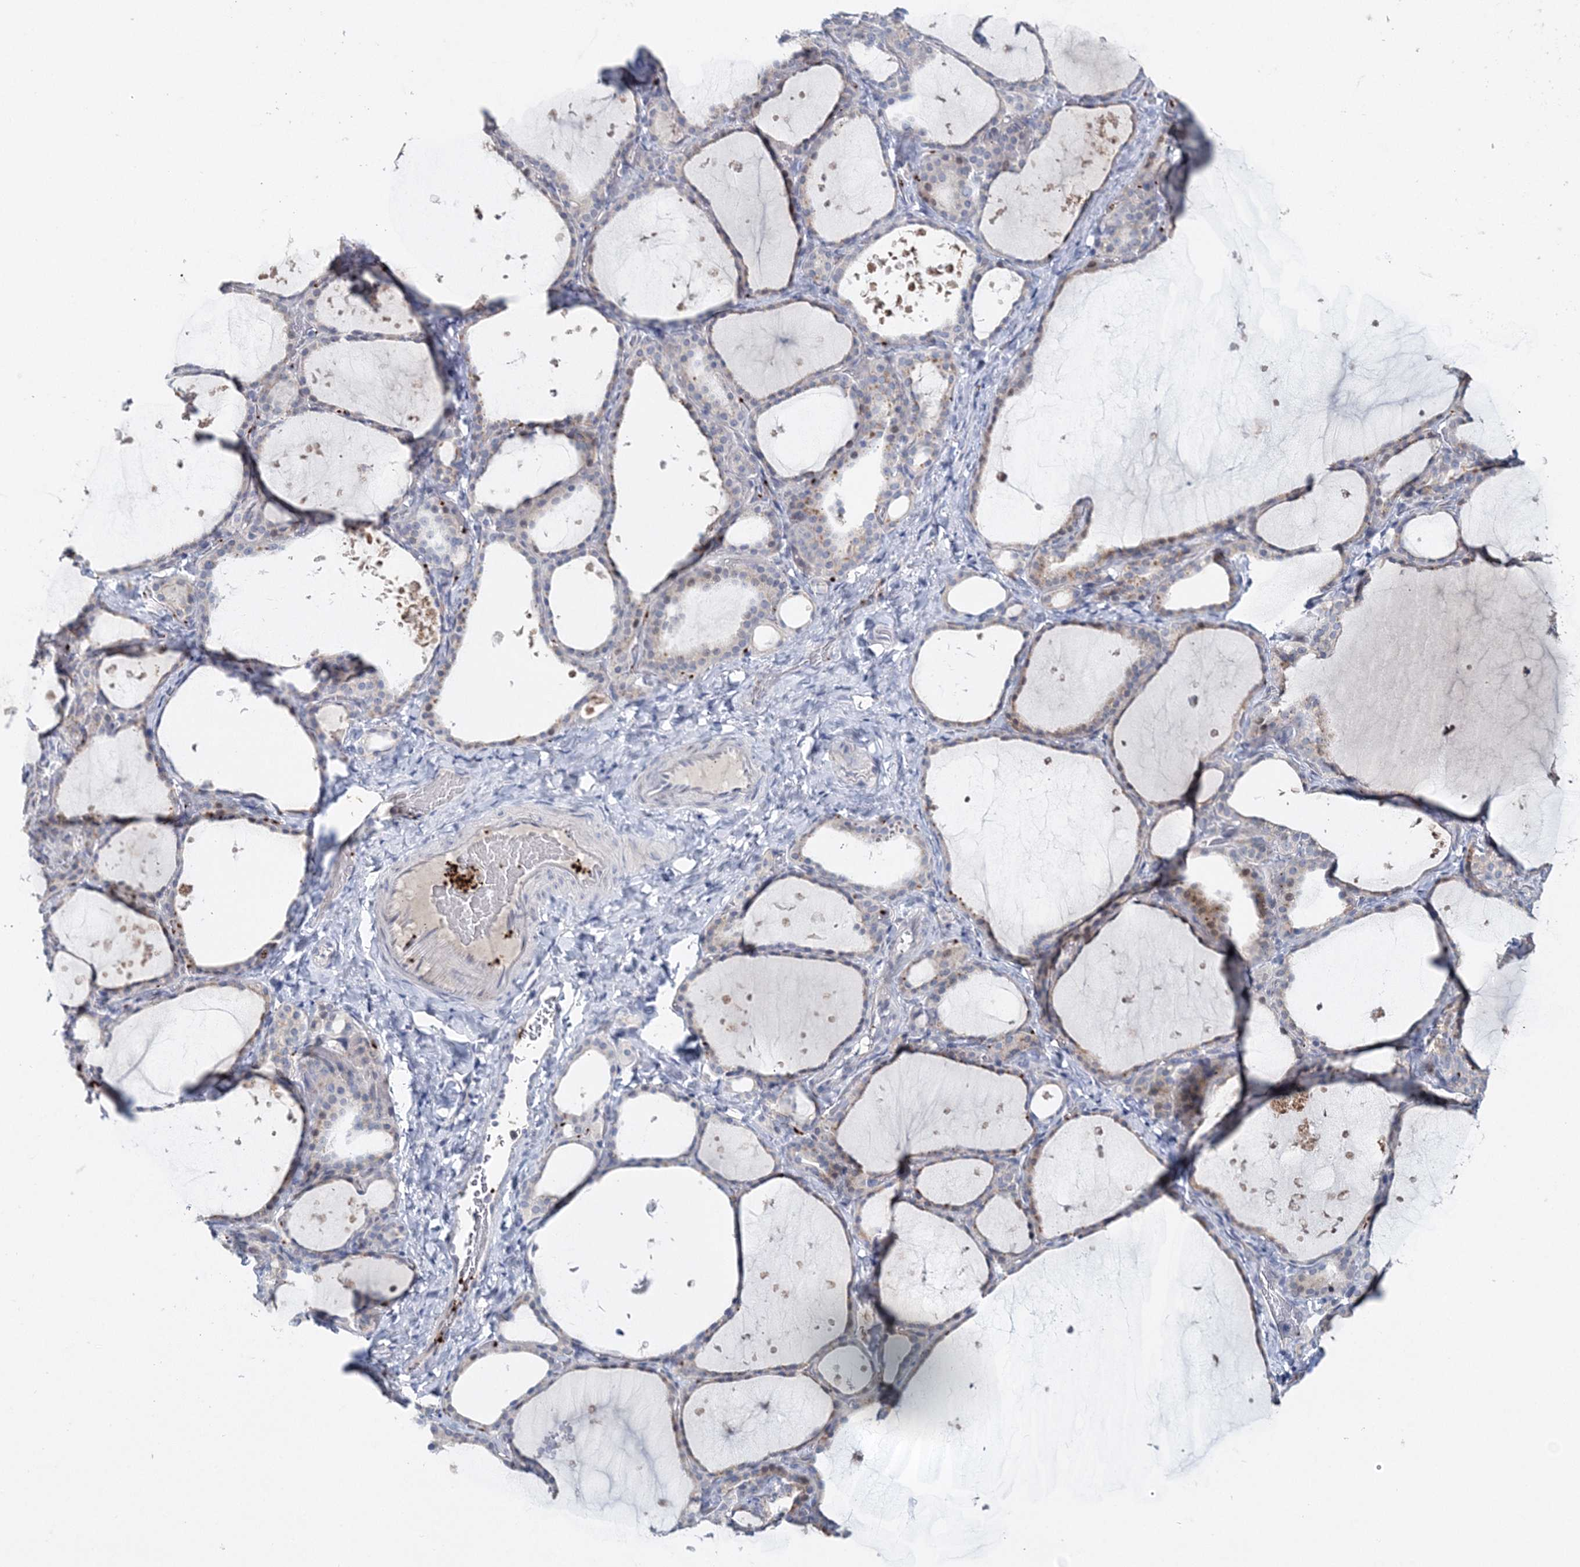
{"staining": {"intensity": "weak", "quantity": "<25%", "location": "nuclear"}, "tissue": "thyroid gland", "cell_type": "Glandular cells", "image_type": "normal", "snomed": [{"axis": "morphology", "description": "Normal tissue, NOS"}, {"axis": "topography", "description": "Thyroid gland"}], "caption": "DAB (3,3'-diaminobenzidine) immunohistochemical staining of normal human thyroid gland demonstrates no significant expression in glandular cells.", "gene": "MYOZ2", "patient": {"sex": "female", "age": 44}}